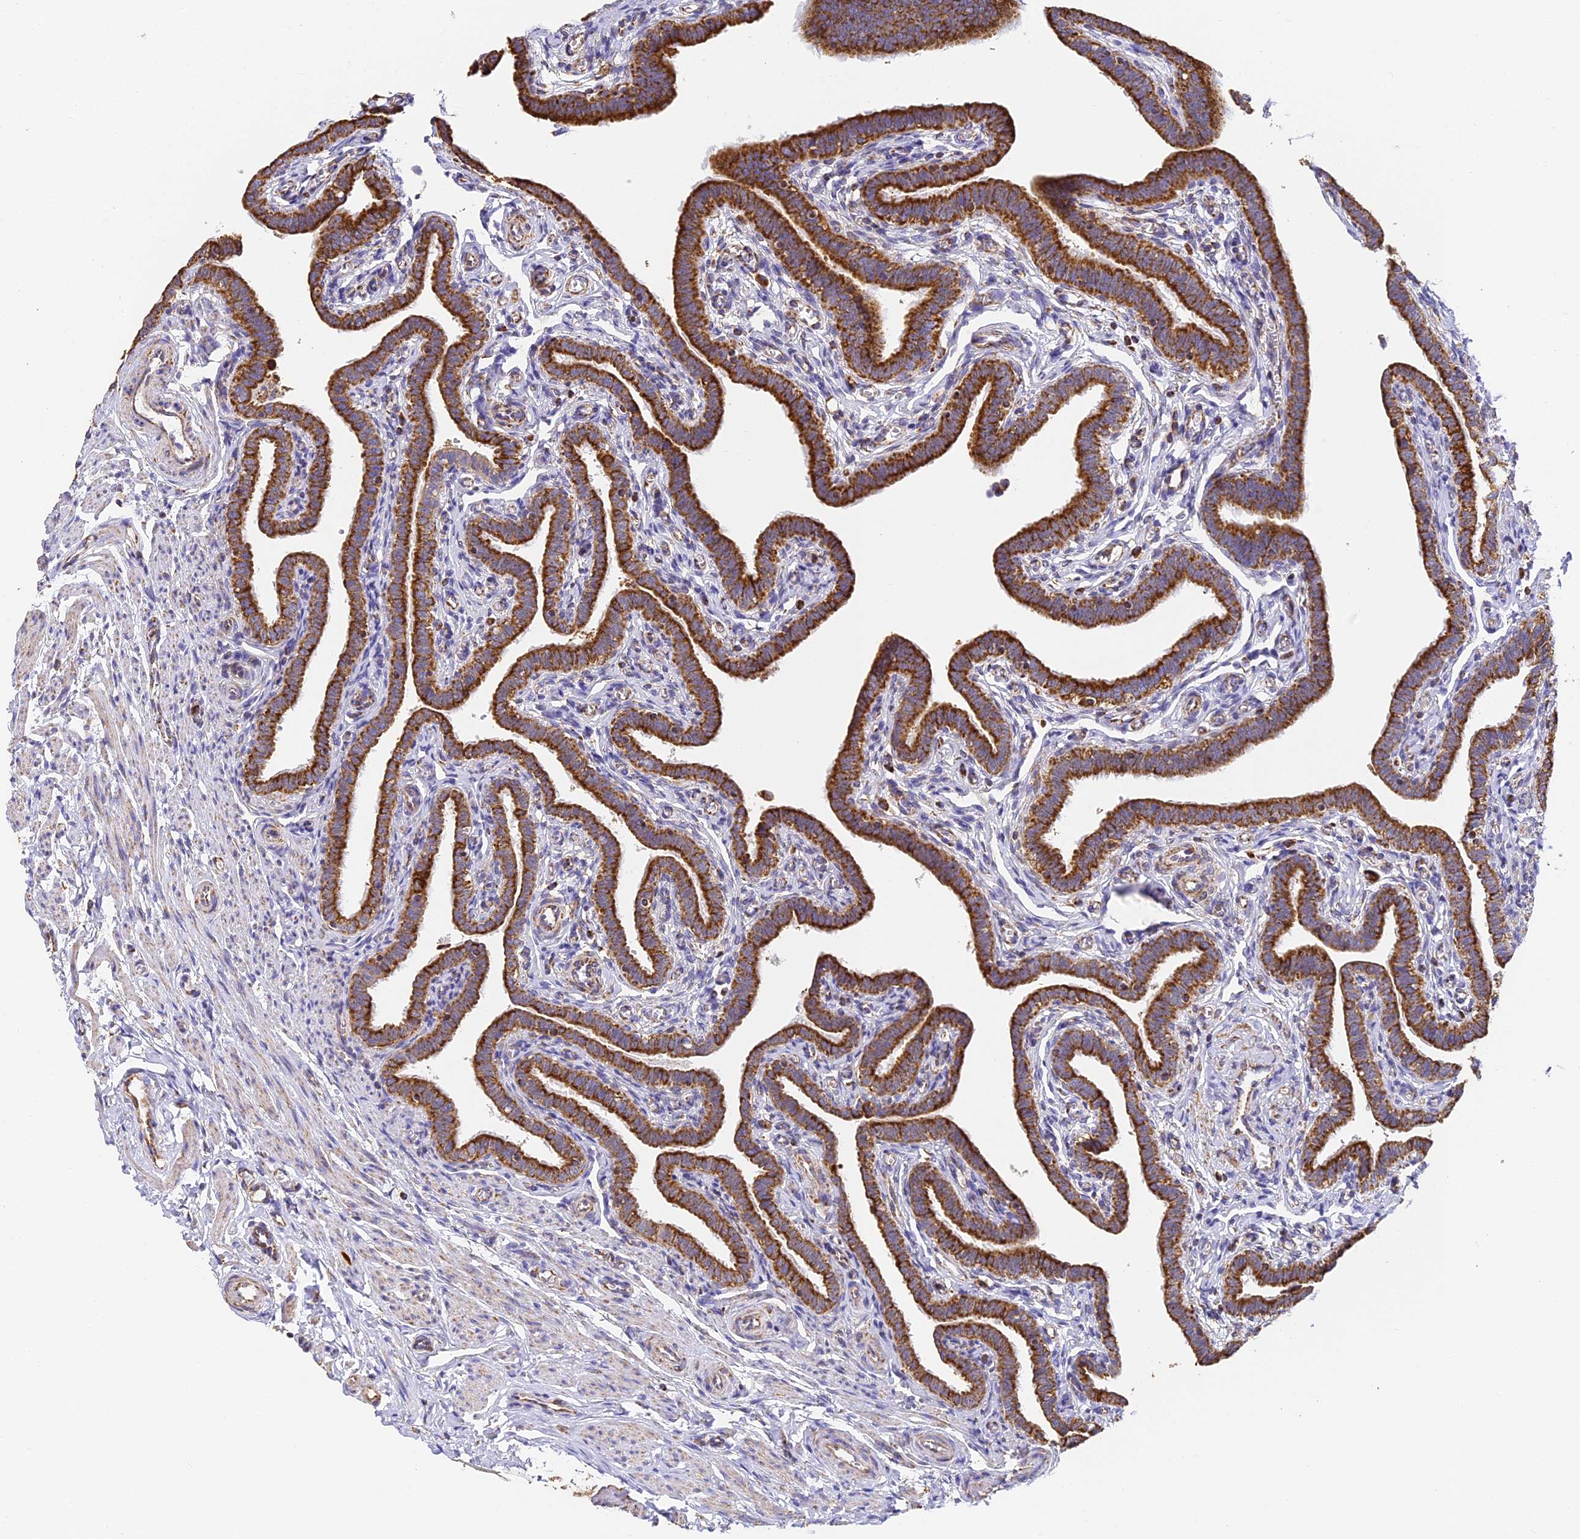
{"staining": {"intensity": "strong", "quantity": ">75%", "location": "cytoplasmic/membranous"}, "tissue": "fallopian tube", "cell_type": "Glandular cells", "image_type": "normal", "snomed": [{"axis": "morphology", "description": "Normal tissue, NOS"}, {"axis": "topography", "description": "Fallopian tube"}], "caption": "High-magnification brightfield microscopy of normal fallopian tube stained with DAB (3,3'-diaminobenzidine) (brown) and counterstained with hematoxylin (blue). glandular cells exhibit strong cytoplasmic/membranous positivity is appreciated in about>75% of cells. (IHC, brightfield microscopy, high magnification).", "gene": "COX6C", "patient": {"sex": "female", "age": 36}}